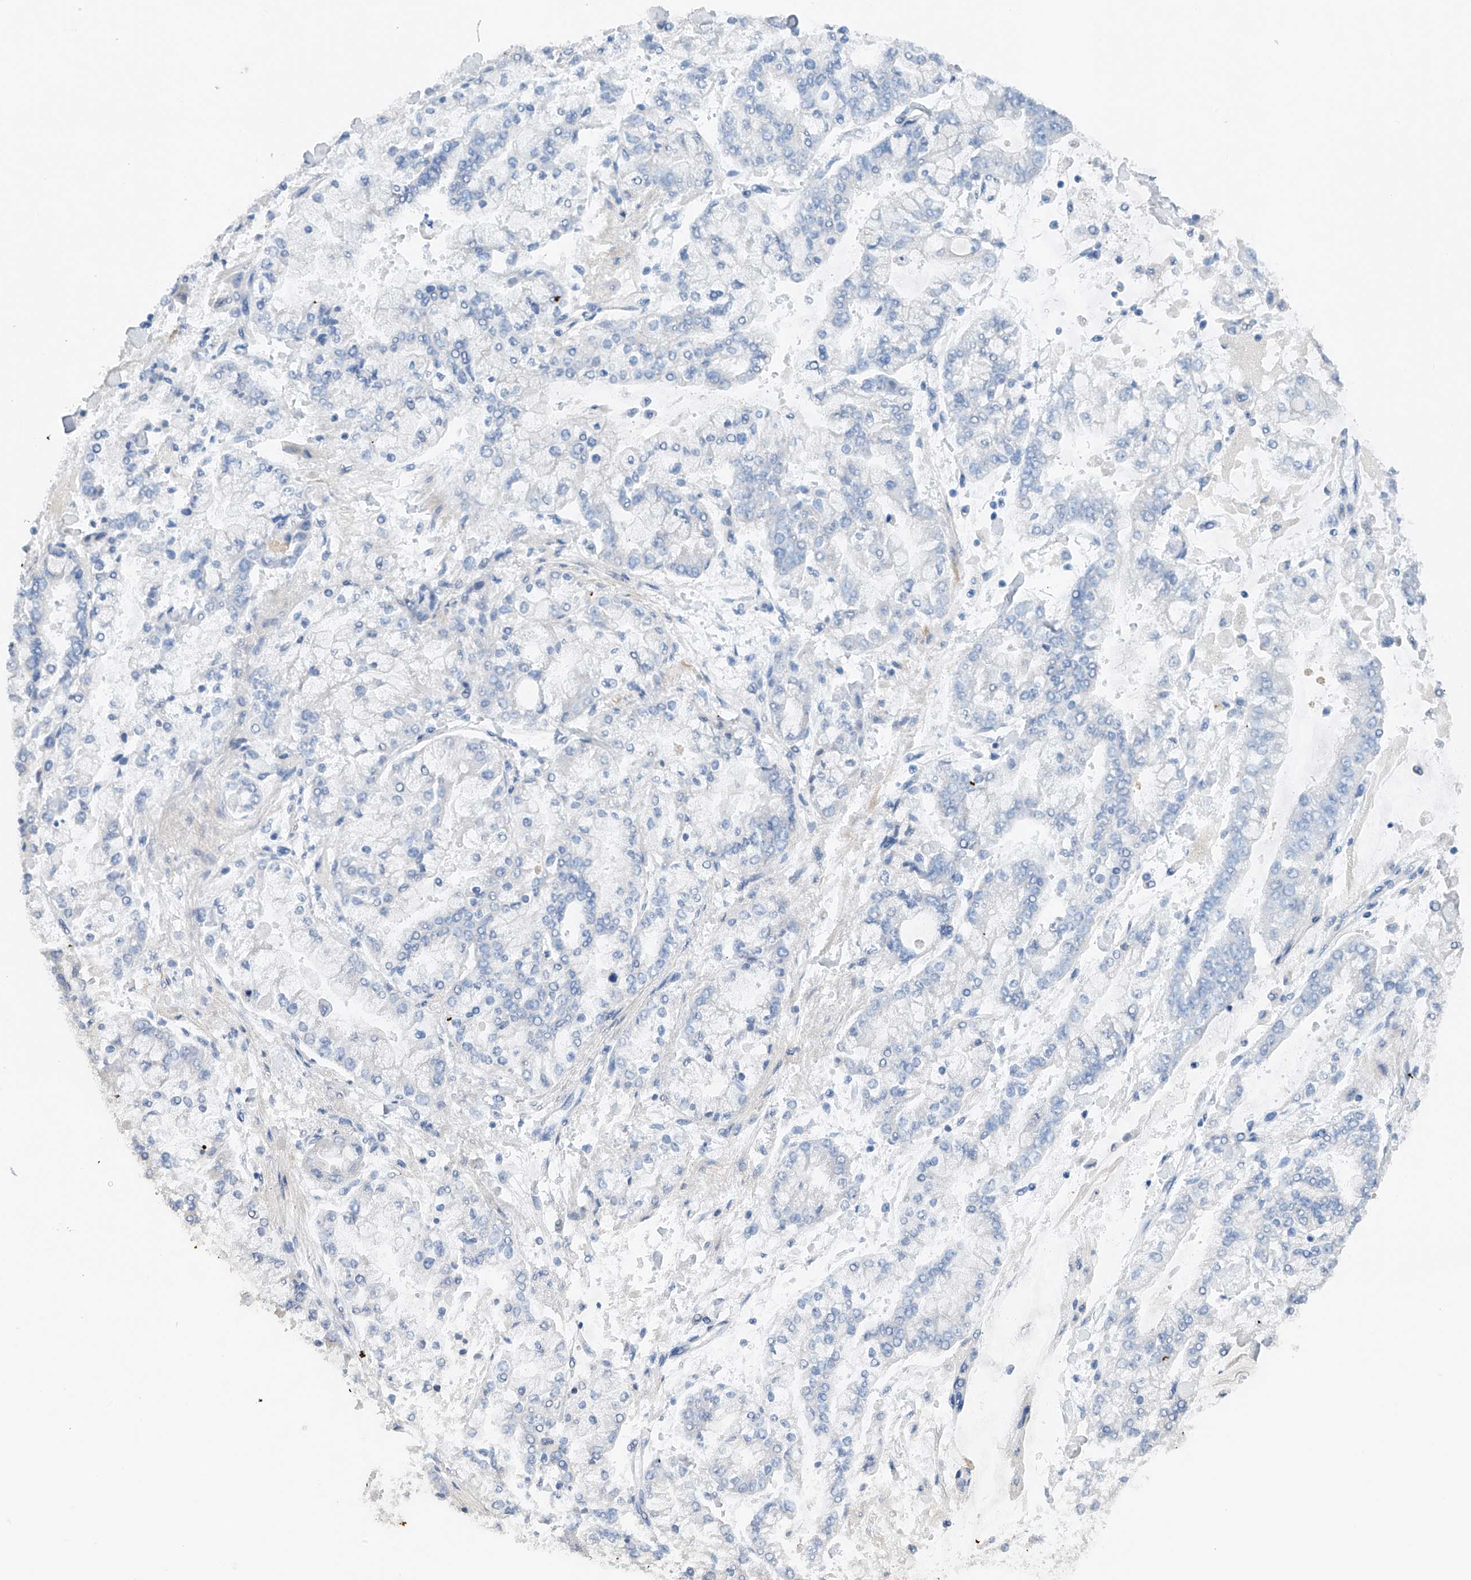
{"staining": {"intensity": "negative", "quantity": "none", "location": "none"}, "tissue": "stomach cancer", "cell_type": "Tumor cells", "image_type": "cancer", "snomed": [{"axis": "morphology", "description": "Normal tissue, NOS"}, {"axis": "morphology", "description": "Adenocarcinoma, NOS"}, {"axis": "topography", "description": "Stomach, upper"}, {"axis": "topography", "description": "Stomach"}], "caption": "Adenocarcinoma (stomach) was stained to show a protein in brown. There is no significant staining in tumor cells.", "gene": "CEP85L", "patient": {"sex": "male", "age": 76}}